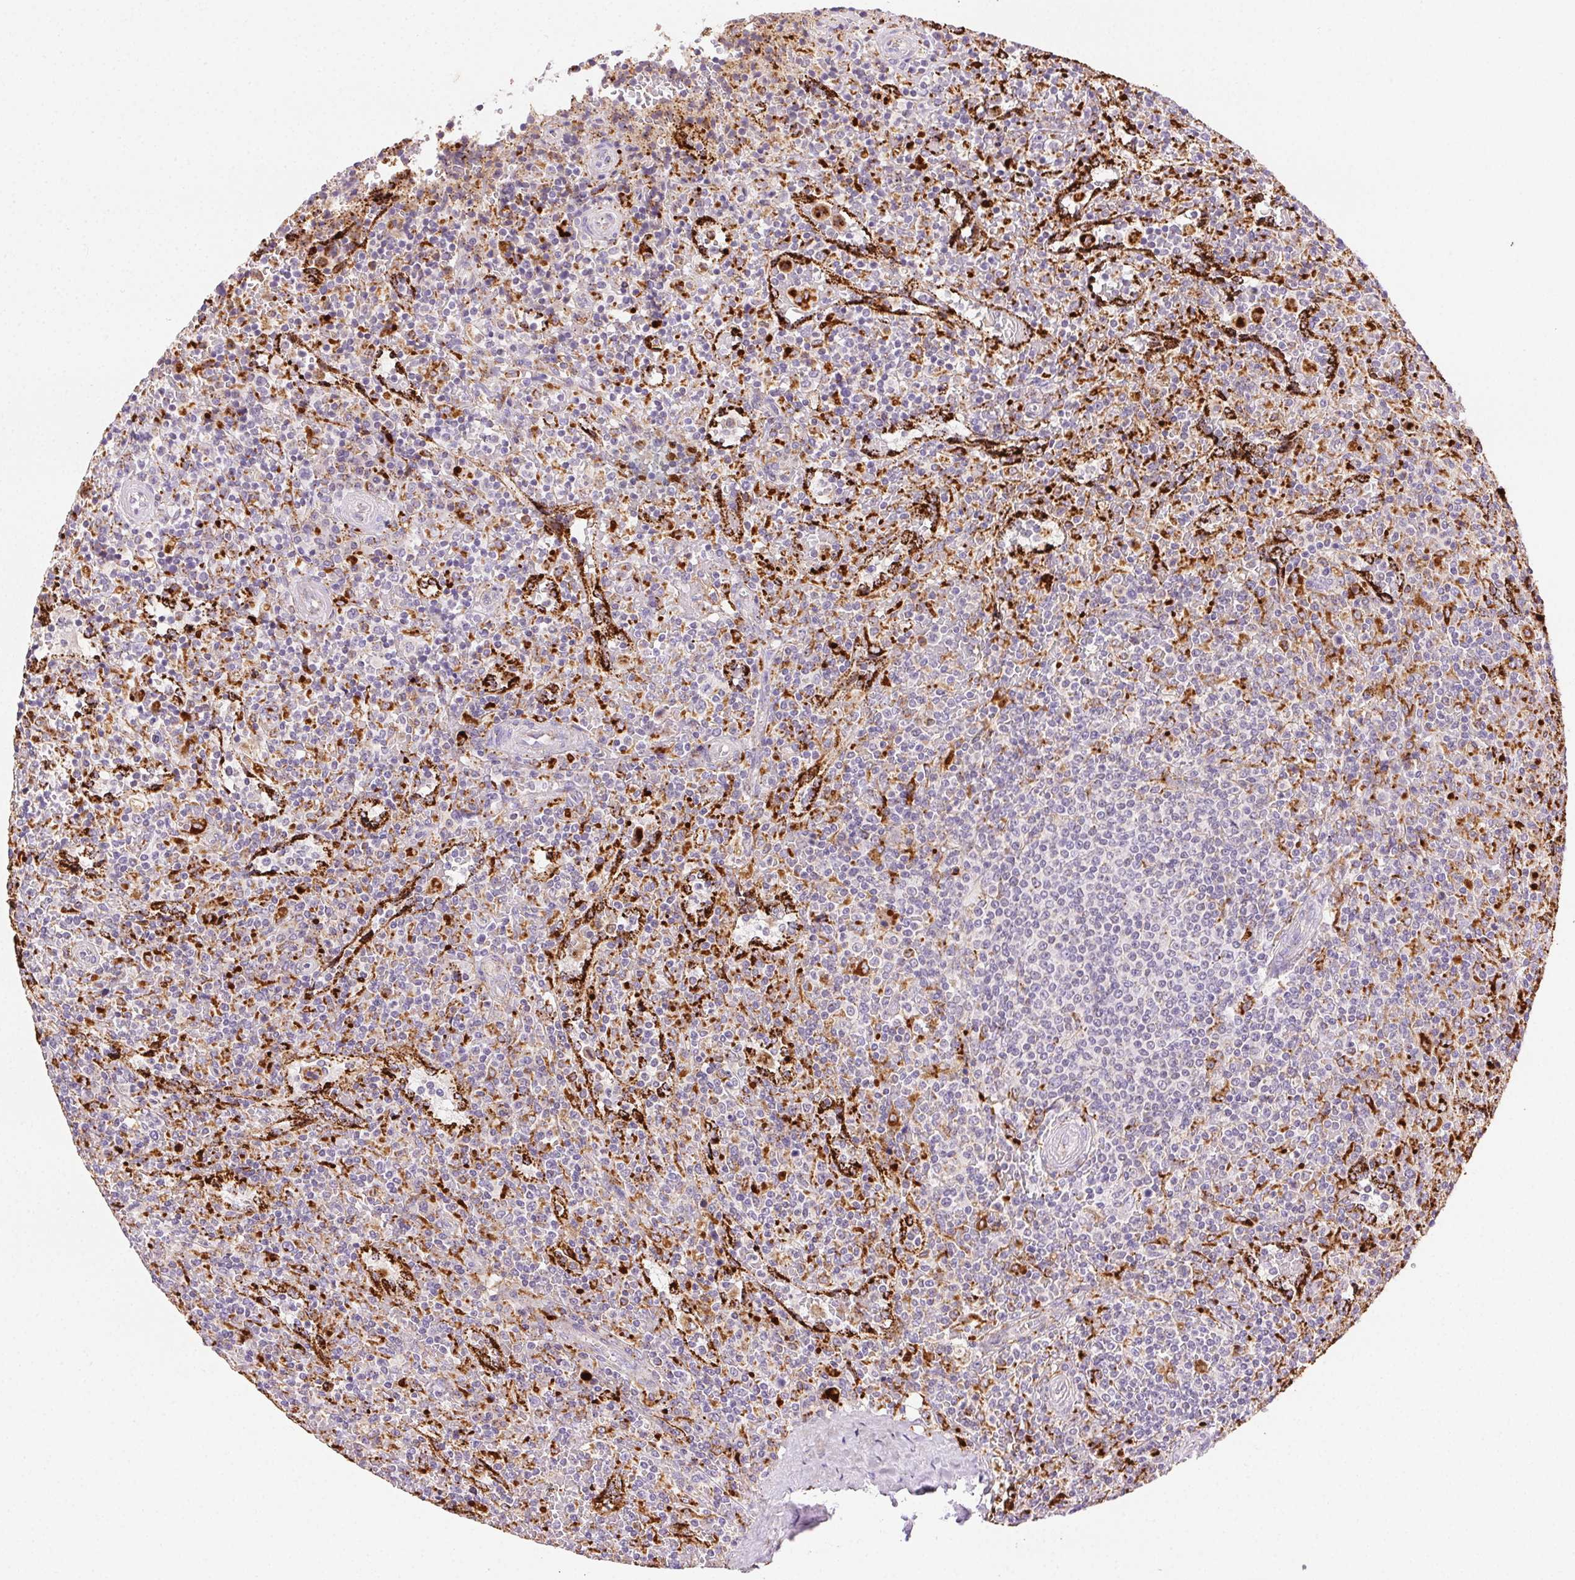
{"staining": {"intensity": "negative", "quantity": "none", "location": "none"}, "tissue": "lymphoma", "cell_type": "Tumor cells", "image_type": "cancer", "snomed": [{"axis": "morphology", "description": "Malignant lymphoma, non-Hodgkin's type, Low grade"}, {"axis": "topography", "description": "Spleen"}], "caption": "The IHC photomicrograph has no significant staining in tumor cells of malignant lymphoma, non-Hodgkin's type (low-grade) tissue.", "gene": "SCPEP1", "patient": {"sex": "male", "age": 62}}